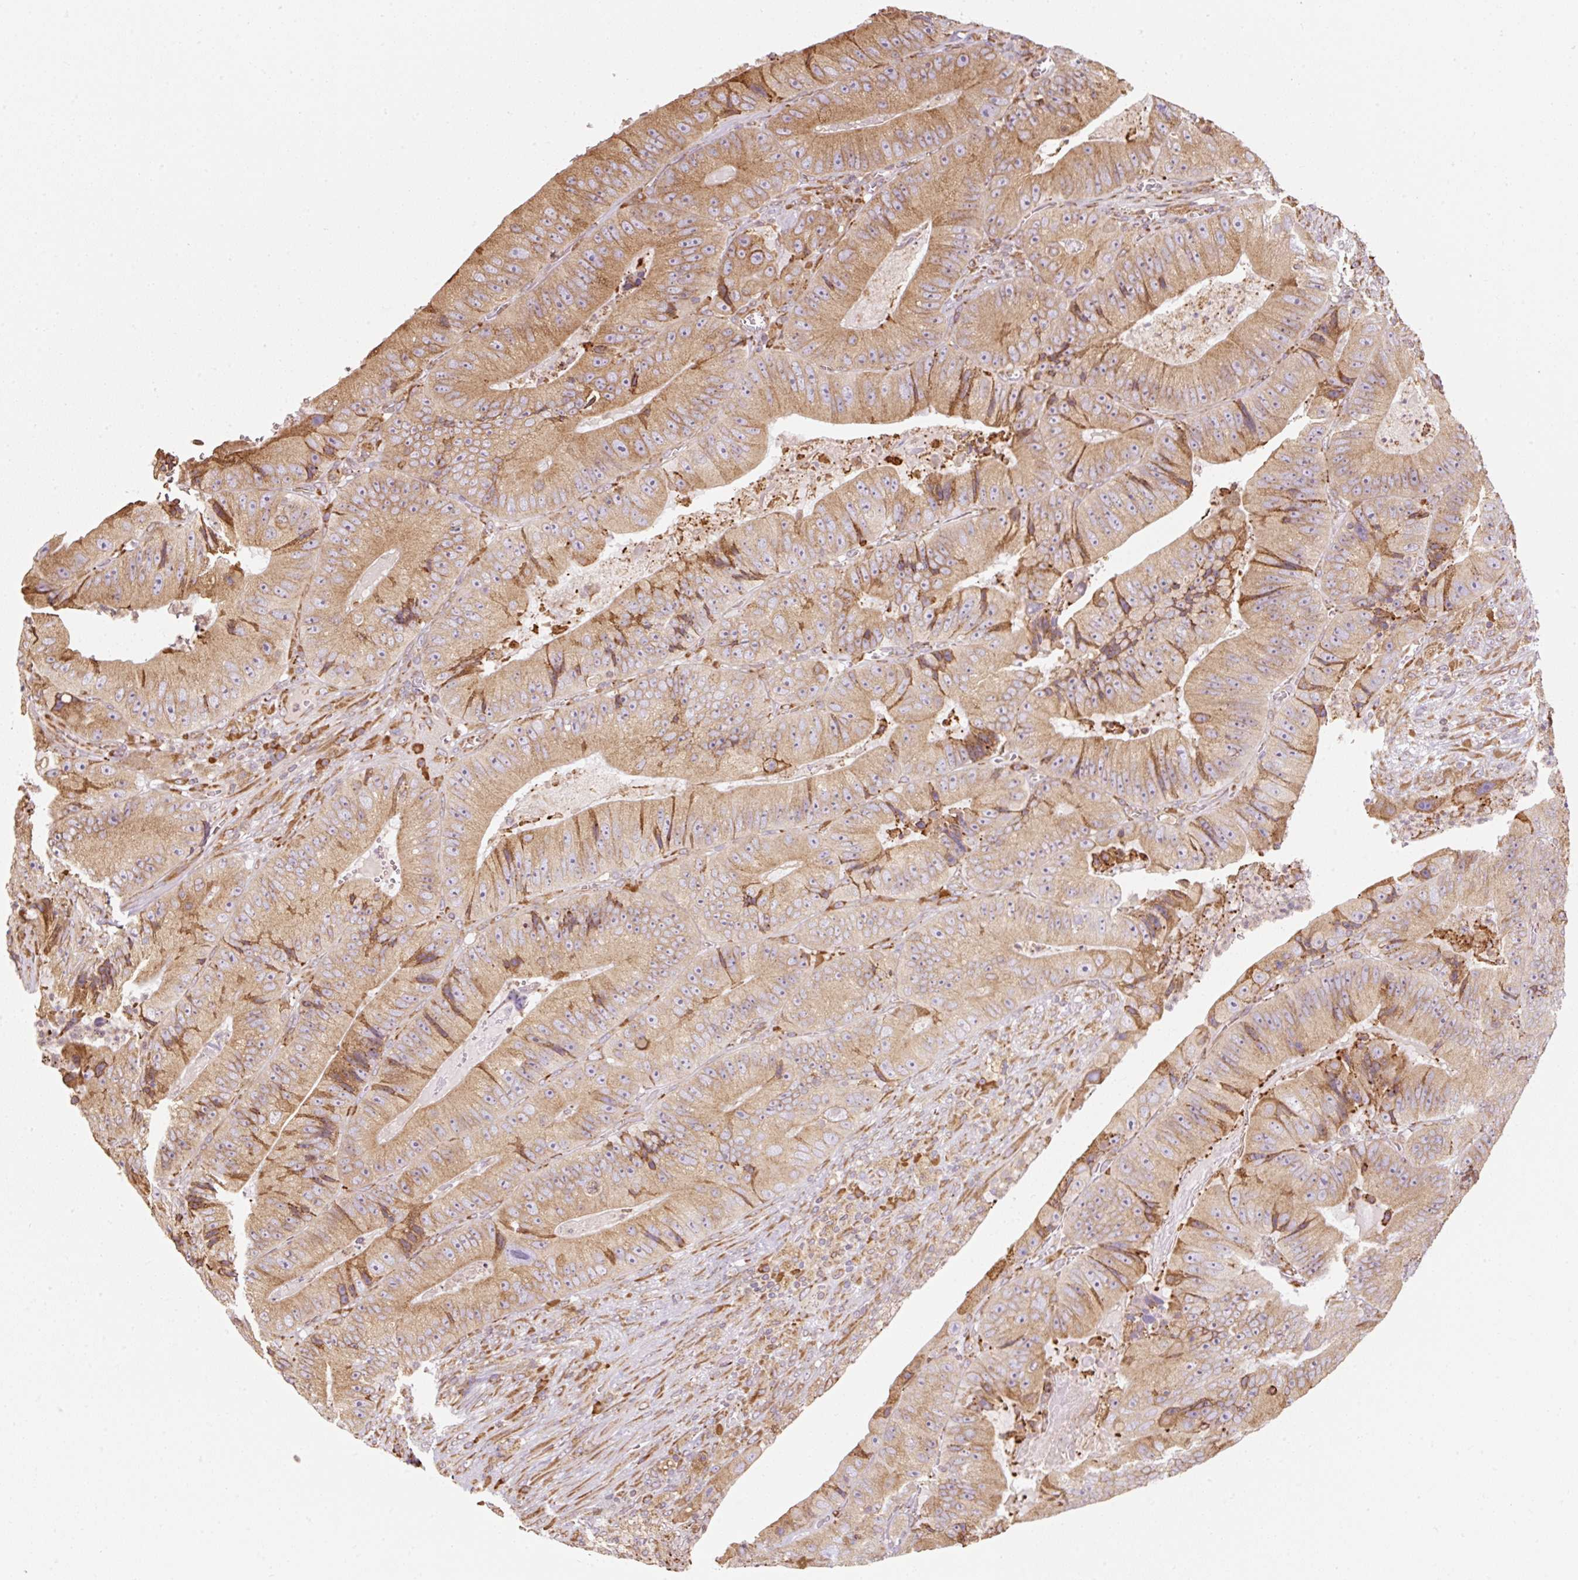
{"staining": {"intensity": "moderate", "quantity": "25%-75%", "location": "cytoplasmic/membranous"}, "tissue": "colorectal cancer", "cell_type": "Tumor cells", "image_type": "cancer", "snomed": [{"axis": "morphology", "description": "Adenocarcinoma, NOS"}, {"axis": "topography", "description": "Colon"}], "caption": "Human adenocarcinoma (colorectal) stained for a protein (brown) displays moderate cytoplasmic/membranous positive expression in approximately 25%-75% of tumor cells.", "gene": "PRKCSH", "patient": {"sex": "female", "age": 86}}